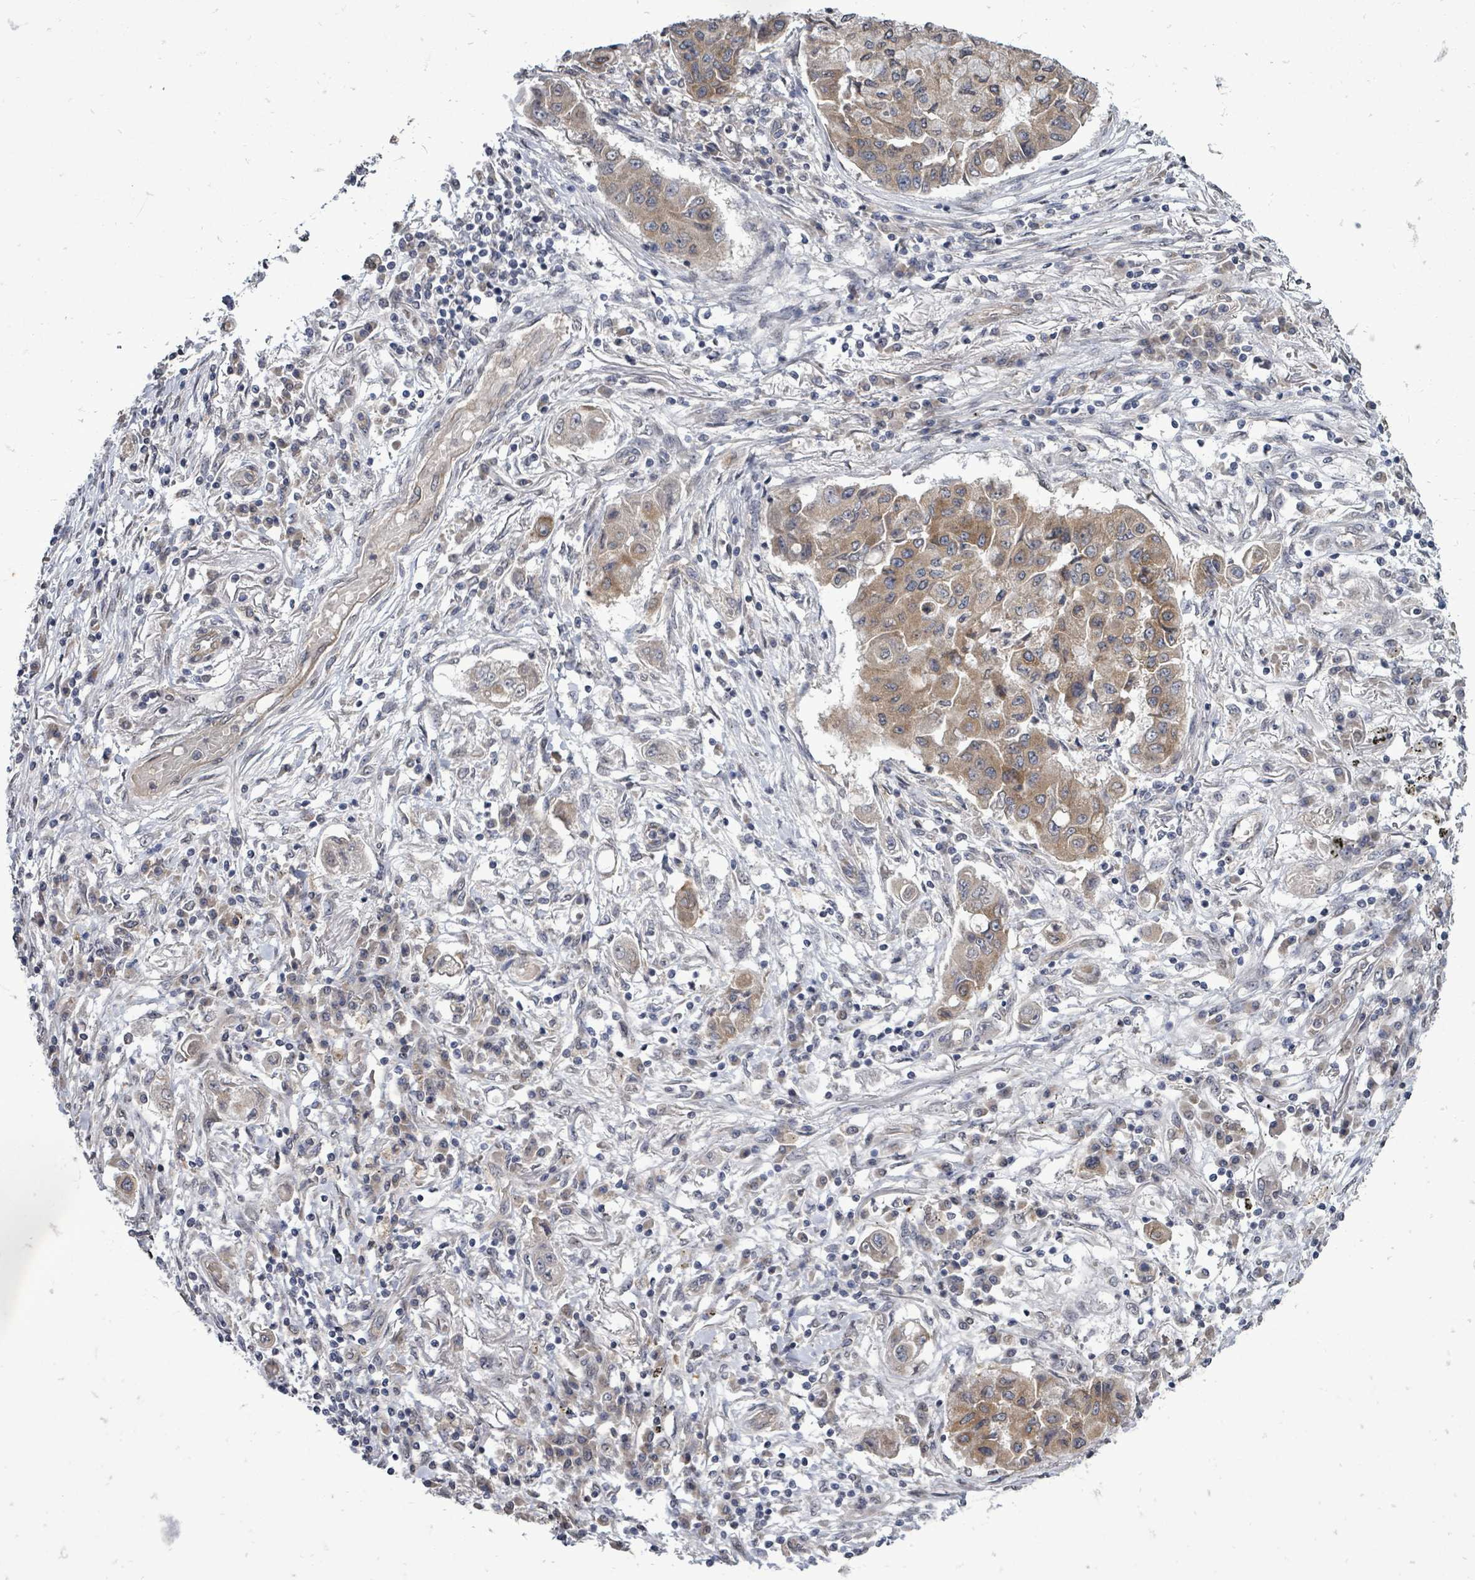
{"staining": {"intensity": "moderate", "quantity": "25%-75%", "location": "cytoplasmic/membranous"}, "tissue": "lung cancer", "cell_type": "Tumor cells", "image_type": "cancer", "snomed": [{"axis": "morphology", "description": "Squamous cell carcinoma, NOS"}, {"axis": "topography", "description": "Lung"}], "caption": "The micrograph reveals immunohistochemical staining of lung cancer (squamous cell carcinoma). There is moderate cytoplasmic/membranous staining is identified in about 25%-75% of tumor cells.", "gene": "RALGAPB", "patient": {"sex": "male", "age": 74}}